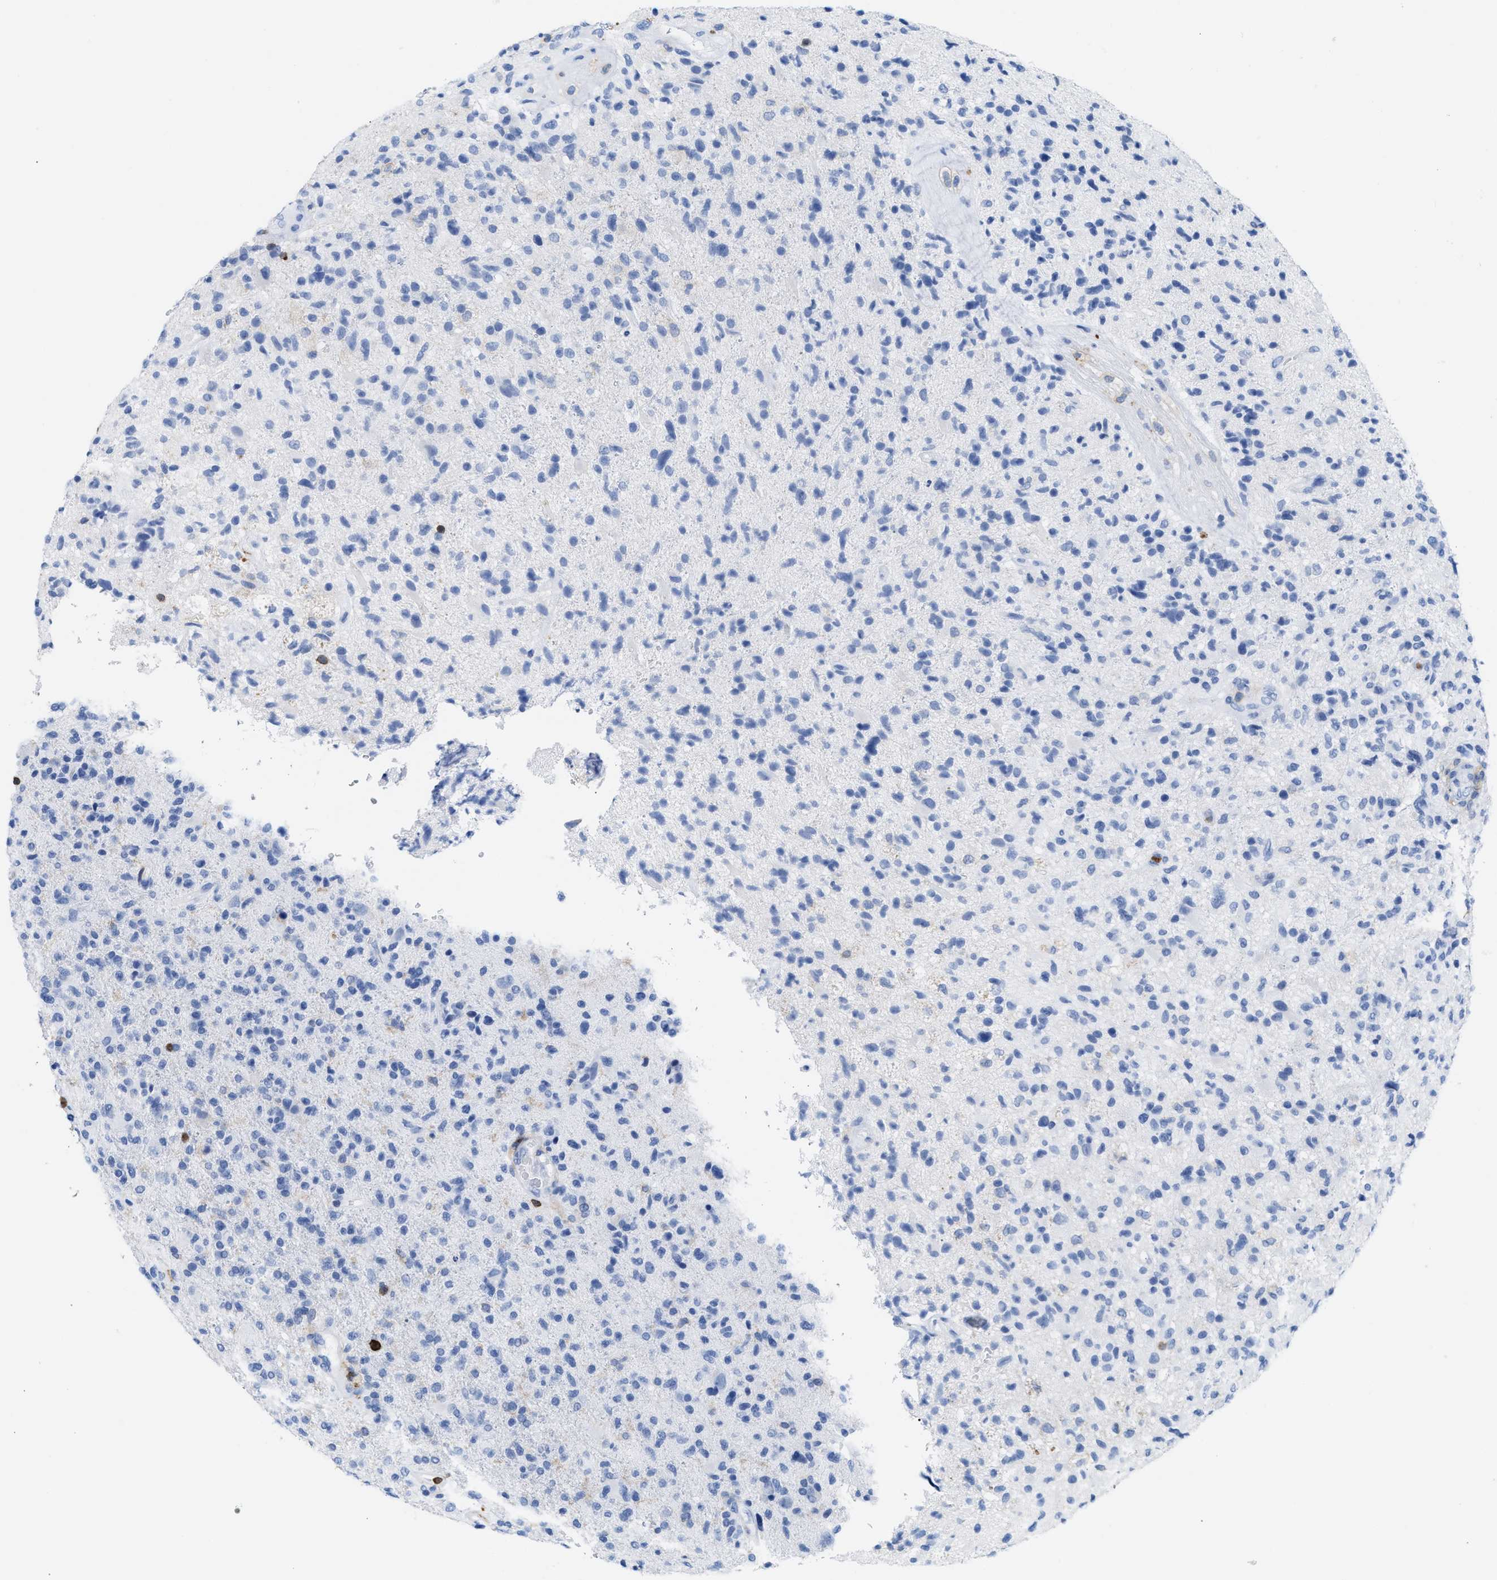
{"staining": {"intensity": "negative", "quantity": "none", "location": "none"}, "tissue": "glioma", "cell_type": "Tumor cells", "image_type": "cancer", "snomed": [{"axis": "morphology", "description": "Glioma, malignant, High grade"}, {"axis": "topography", "description": "Brain"}], "caption": "This image is of glioma stained with immunohistochemistry to label a protein in brown with the nuclei are counter-stained blue. There is no expression in tumor cells. The staining was performed using DAB (3,3'-diaminobenzidine) to visualize the protein expression in brown, while the nuclei were stained in blue with hematoxylin (Magnification: 20x).", "gene": "LCP1", "patient": {"sex": "male", "age": 72}}